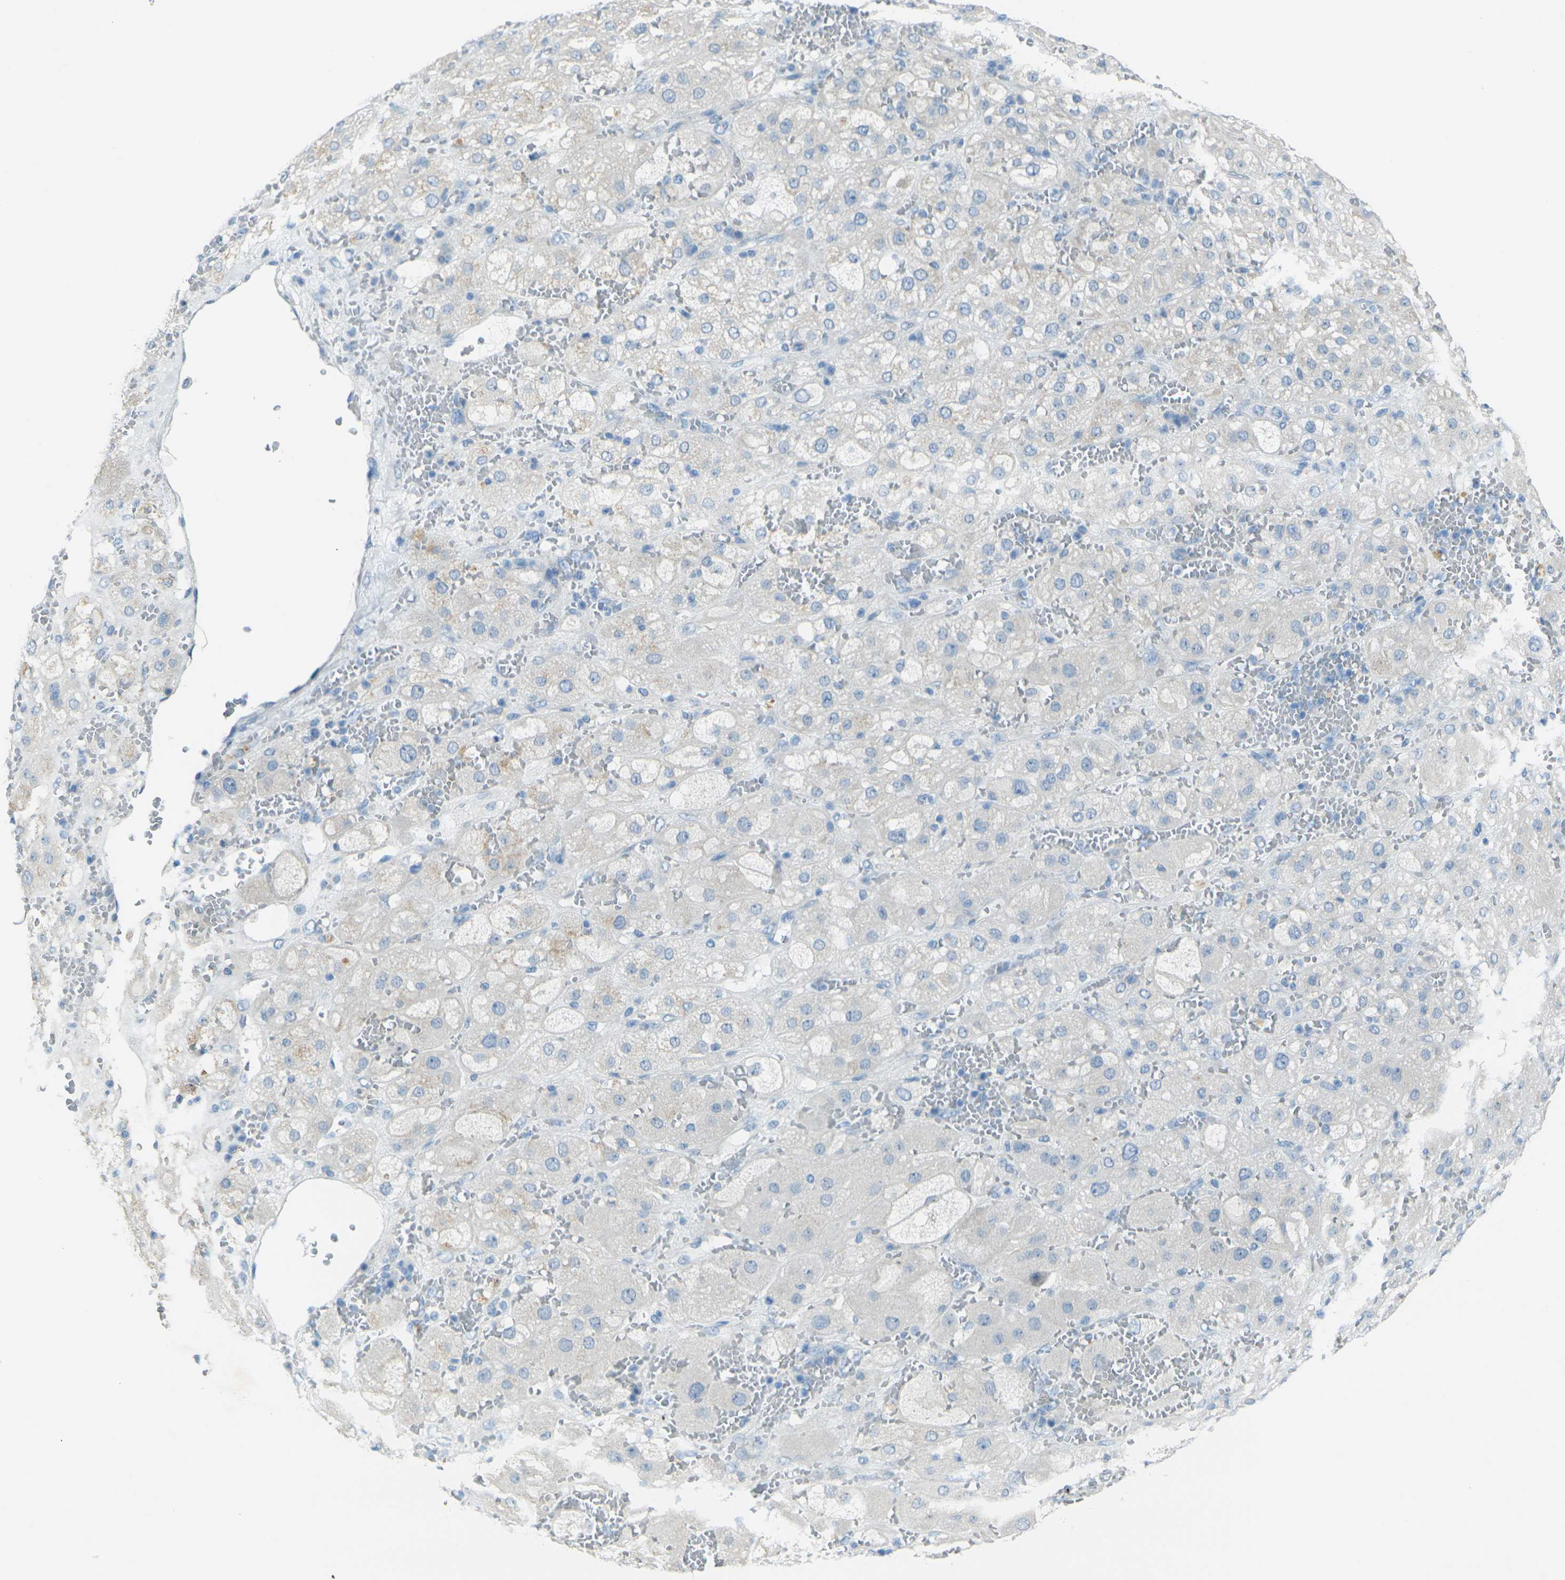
{"staining": {"intensity": "weak", "quantity": "<25%", "location": "cytoplasmic/membranous"}, "tissue": "adrenal gland", "cell_type": "Glandular cells", "image_type": "normal", "snomed": [{"axis": "morphology", "description": "Normal tissue, NOS"}, {"axis": "topography", "description": "Adrenal gland"}], "caption": "Immunohistochemistry (IHC) of benign human adrenal gland demonstrates no expression in glandular cells. (DAB (3,3'-diaminobenzidine) immunohistochemistry with hematoxylin counter stain).", "gene": "ANKRD46", "patient": {"sex": "female", "age": 47}}